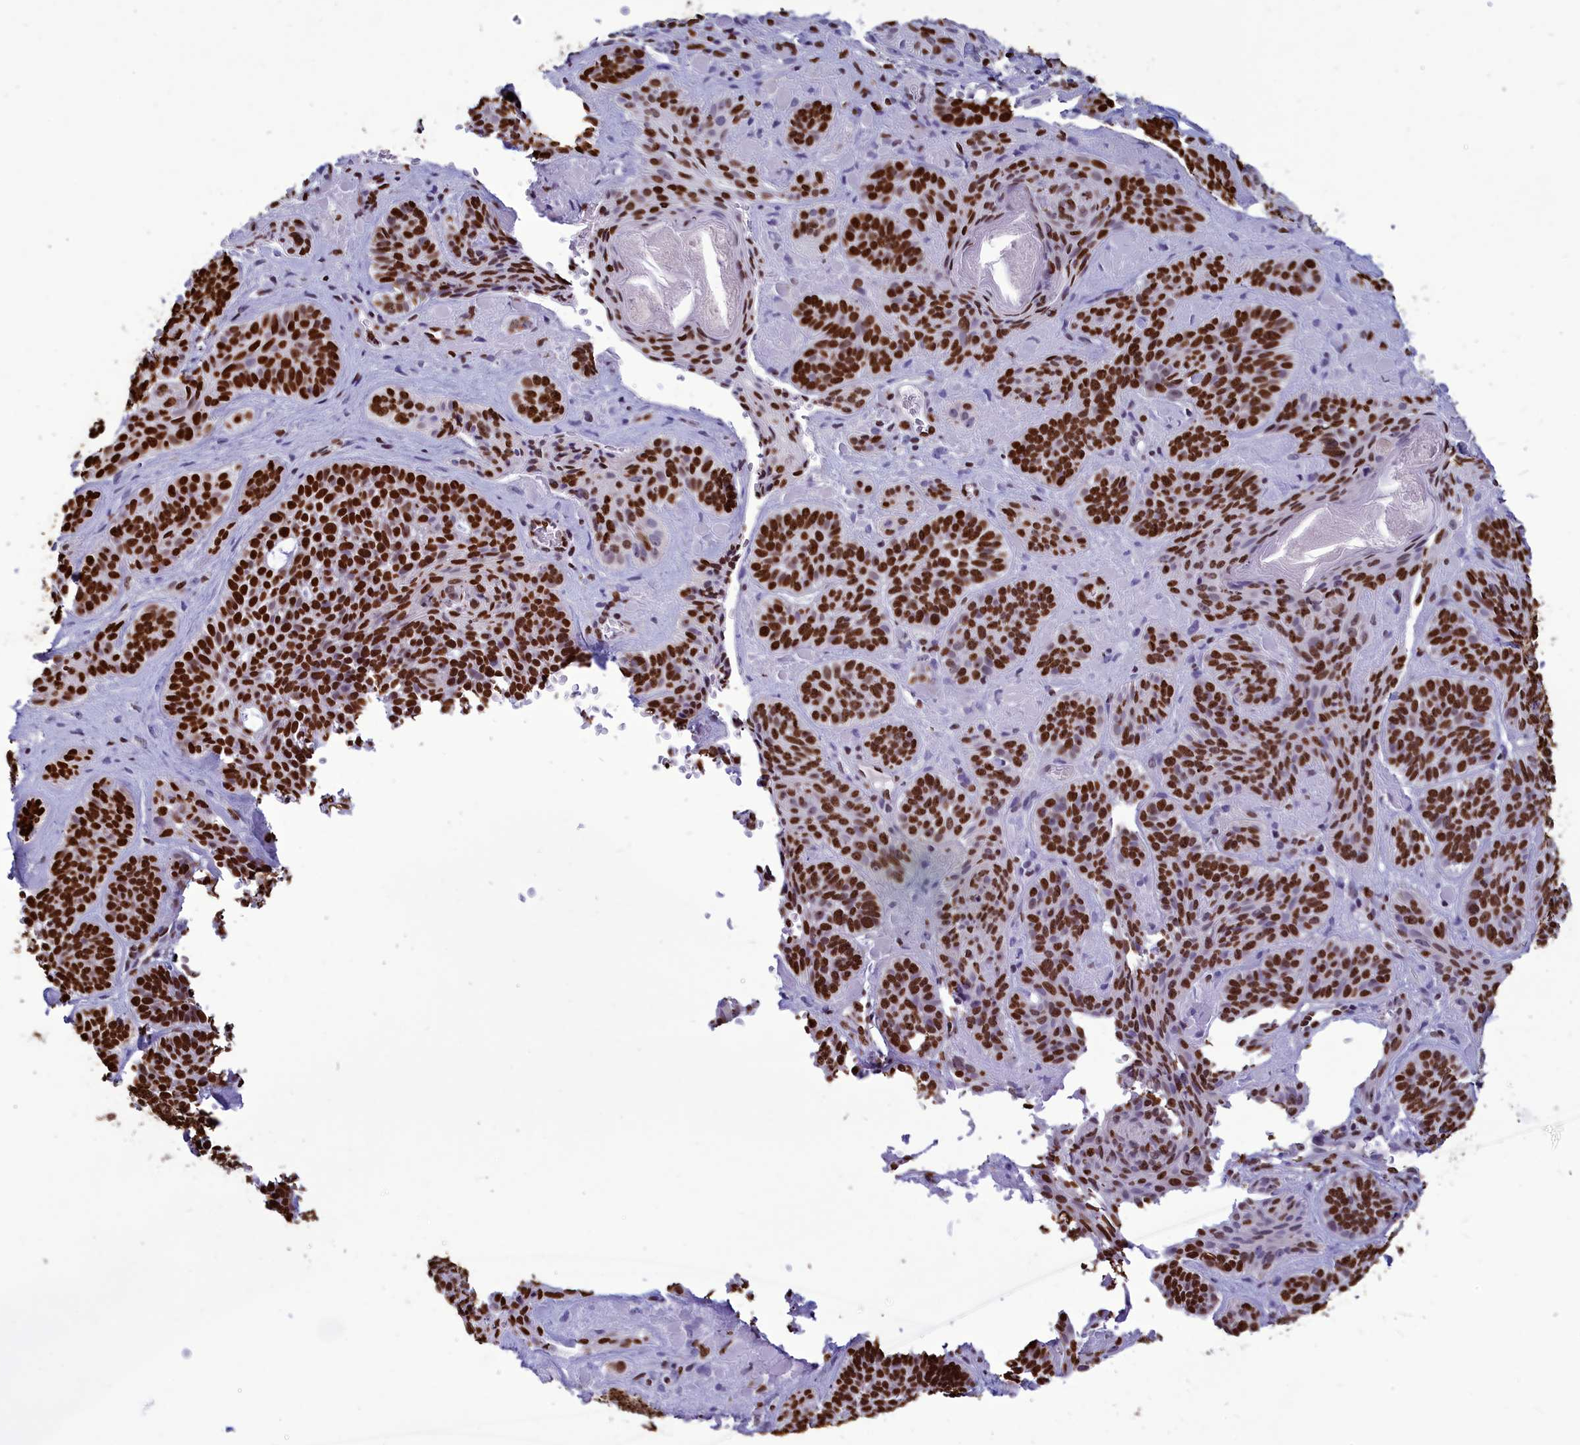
{"staining": {"intensity": "strong", "quantity": ">75%", "location": "nuclear"}, "tissue": "skin cancer", "cell_type": "Tumor cells", "image_type": "cancer", "snomed": [{"axis": "morphology", "description": "Basal cell carcinoma"}, {"axis": "topography", "description": "Skin"}], "caption": "Basal cell carcinoma (skin) was stained to show a protein in brown. There is high levels of strong nuclear positivity in approximately >75% of tumor cells.", "gene": "AKAP17A", "patient": {"sex": "male", "age": 85}}